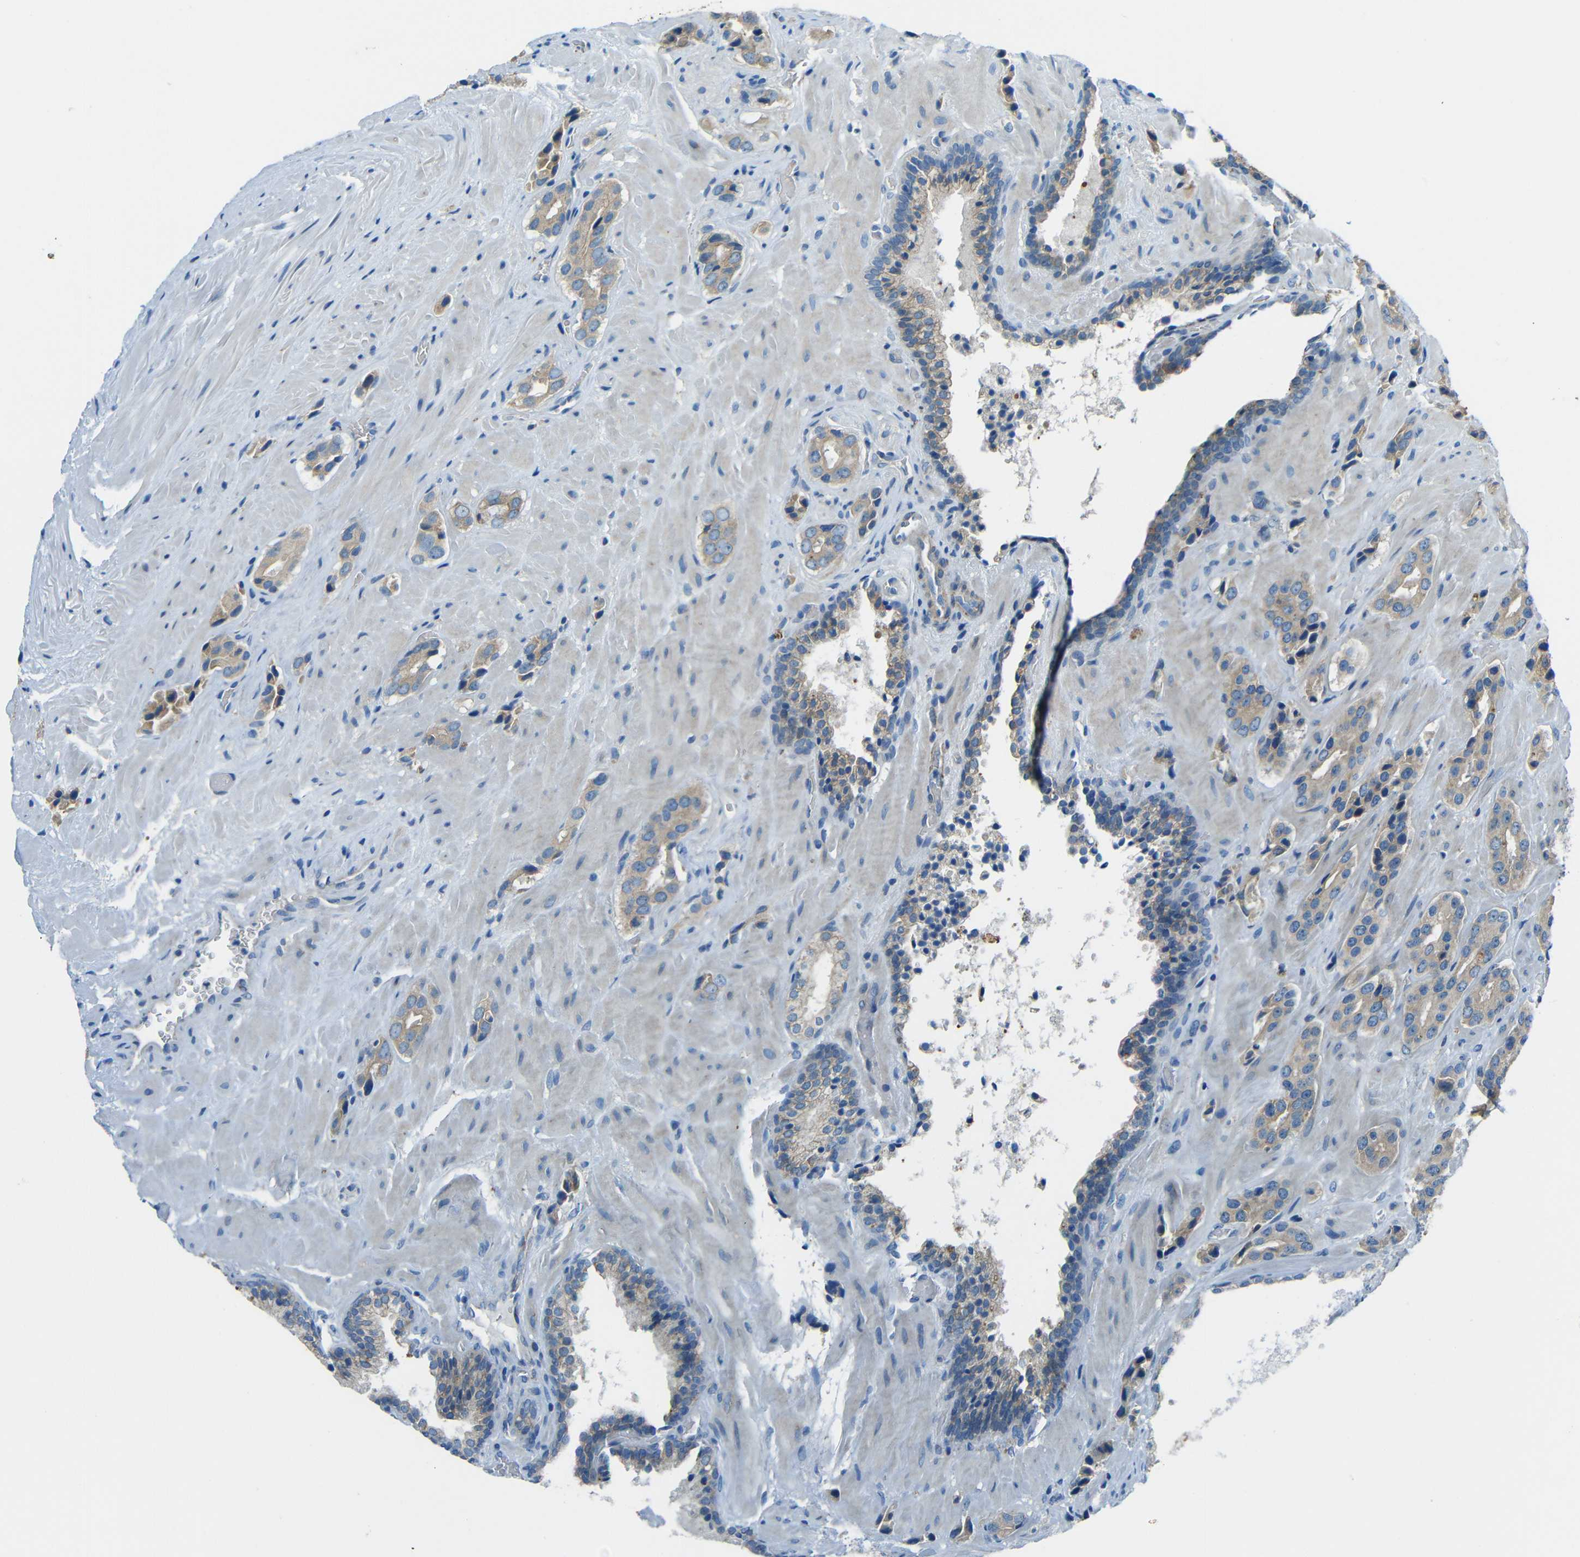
{"staining": {"intensity": "weak", "quantity": ">75%", "location": "cytoplasmic/membranous"}, "tissue": "prostate cancer", "cell_type": "Tumor cells", "image_type": "cancer", "snomed": [{"axis": "morphology", "description": "Adenocarcinoma, High grade"}, {"axis": "topography", "description": "Prostate"}], "caption": "High-power microscopy captured an immunohistochemistry (IHC) photomicrograph of adenocarcinoma (high-grade) (prostate), revealing weak cytoplasmic/membranous positivity in approximately >75% of tumor cells.", "gene": "CYP26B1", "patient": {"sex": "male", "age": 64}}